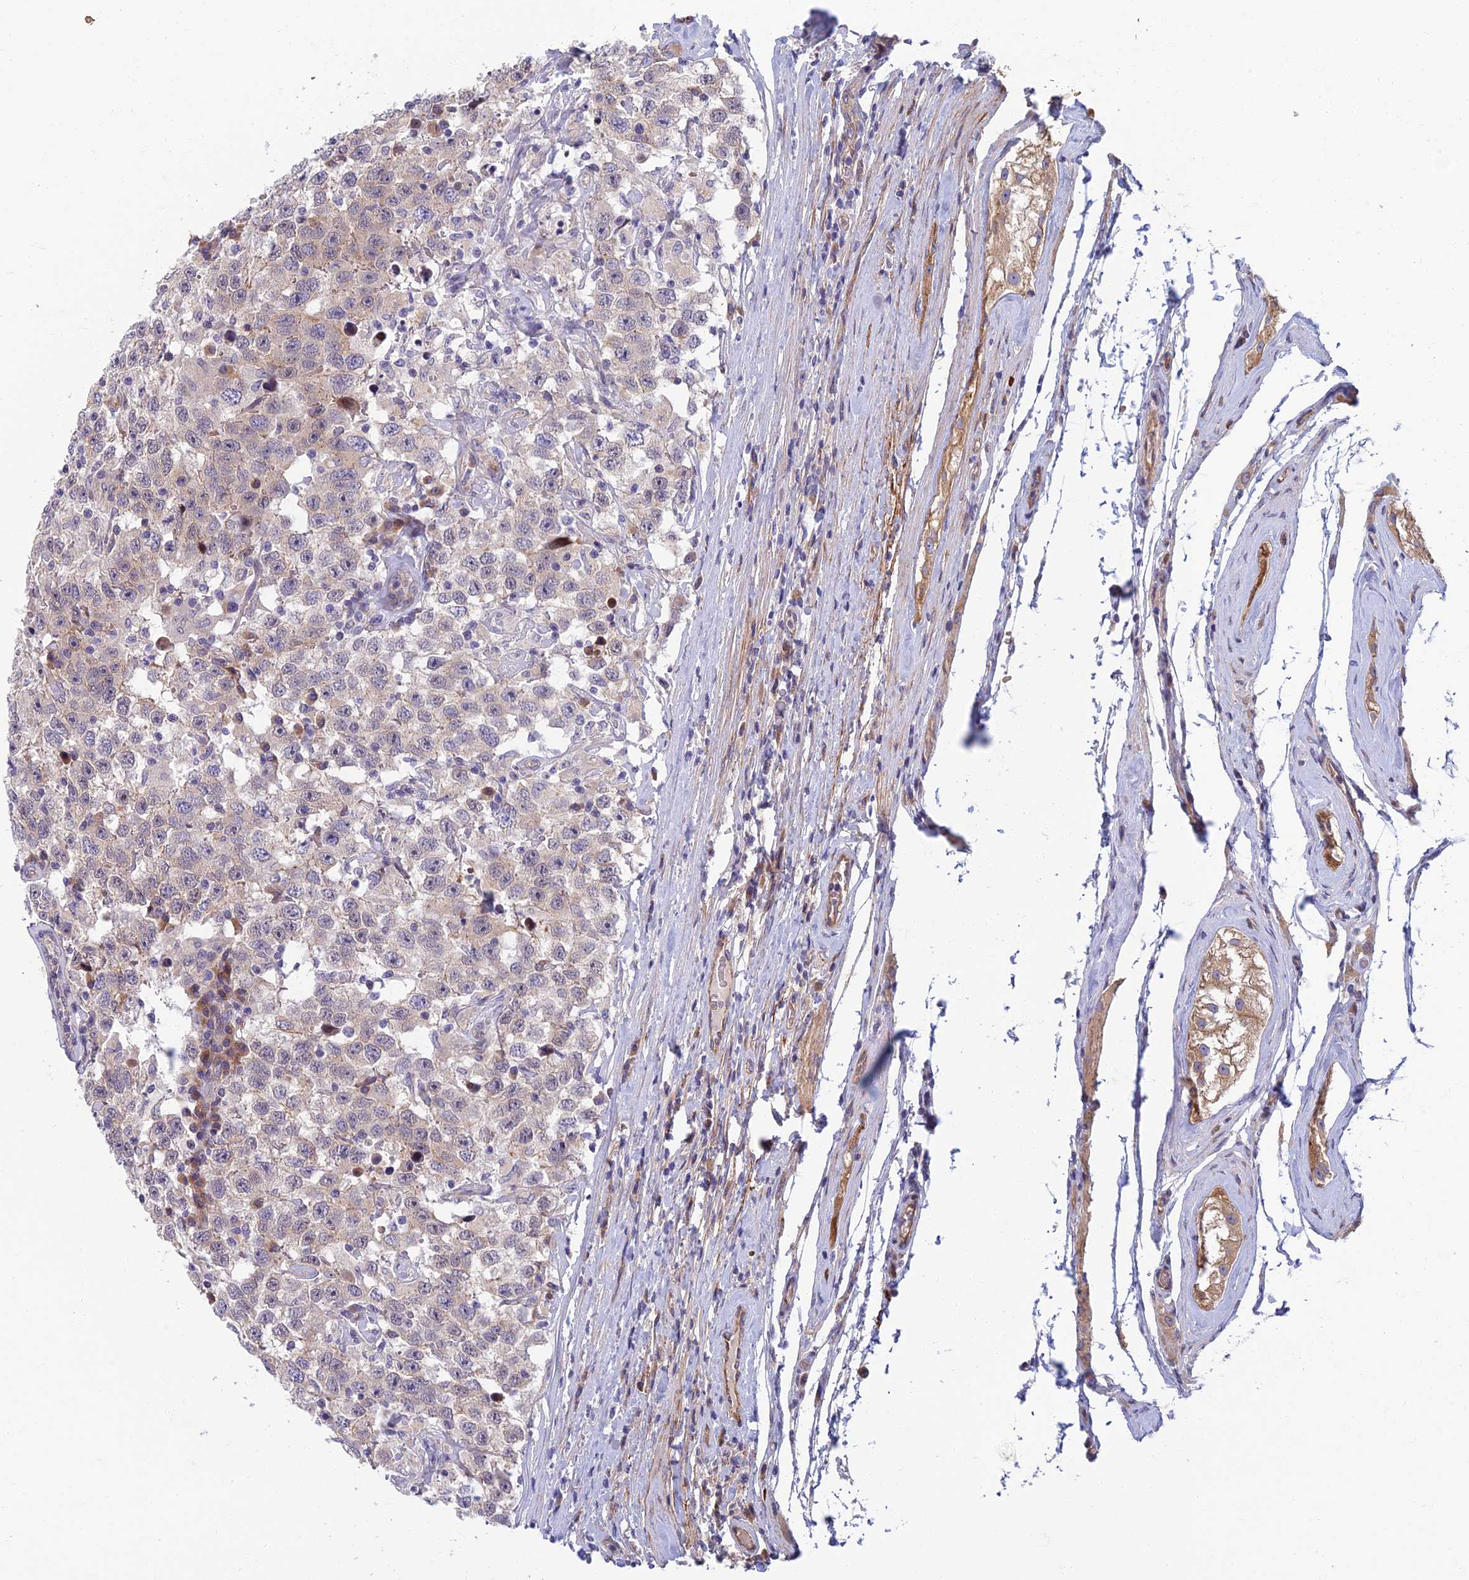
{"staining": {"intensity": "negative", "quantity": "none", "location": "none"}, "tissue": "testis cancer", "cell_type": "Tumor cells", "image_type": "cancer", "snomed": [{"axis": "morphology", "description": "Seminoma, NOS"}, {"axis": "topography", "description": "Testis"}], "caption": "Tumor cells are negative for protein expression in human testis cancer (seminoma).", "gene": "RHBDL2", "patient": {"sex": "male", "age": 41}}